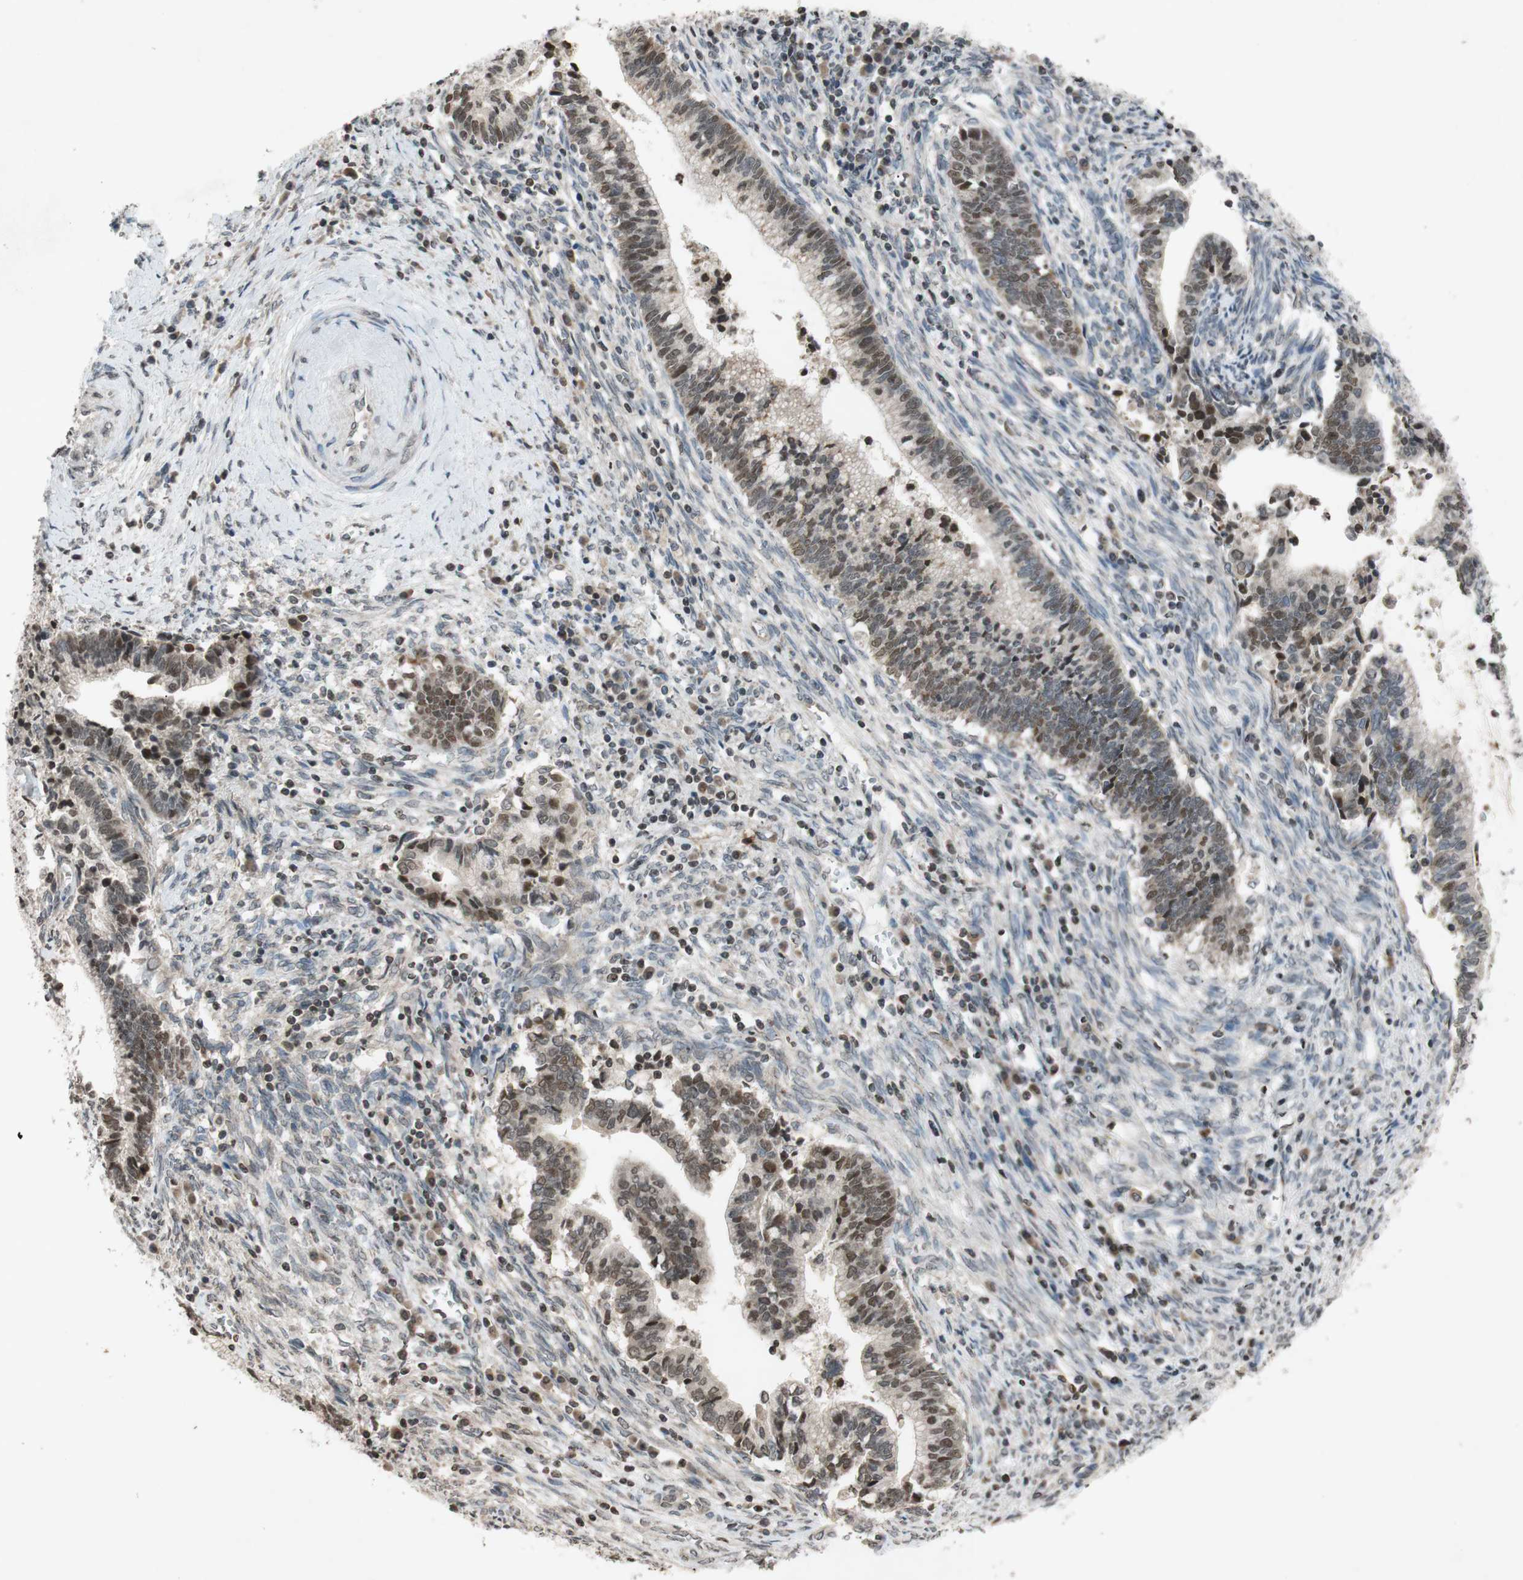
{"staining": {"intensity": "moderate", "quantity": ">75%", "location": "cytoplasmic/membranous,nuclear"}, "tissue": "cervical cancer", "cell_type": "Tumor cells", "image_type": "cancer", "snomed": [{"axis": "morphology", "description": "Adenocarcinoma, NOS"}, {"axis": "topography", "description": "Cervix"}], "caption": "Immunohistochemistry (IHC) image of neoplastic tissue: cervical adenocarcinoma stained using IHC shows medium levels of moderate protein expression localized specifically in the cytoplasmic/membranous and nuclear of tumor cells, appearing as a cytoplasmic/membranous and nuclear brown color.", "gene": "MCM6", "patient": {"sex": "female", "age": 44}}